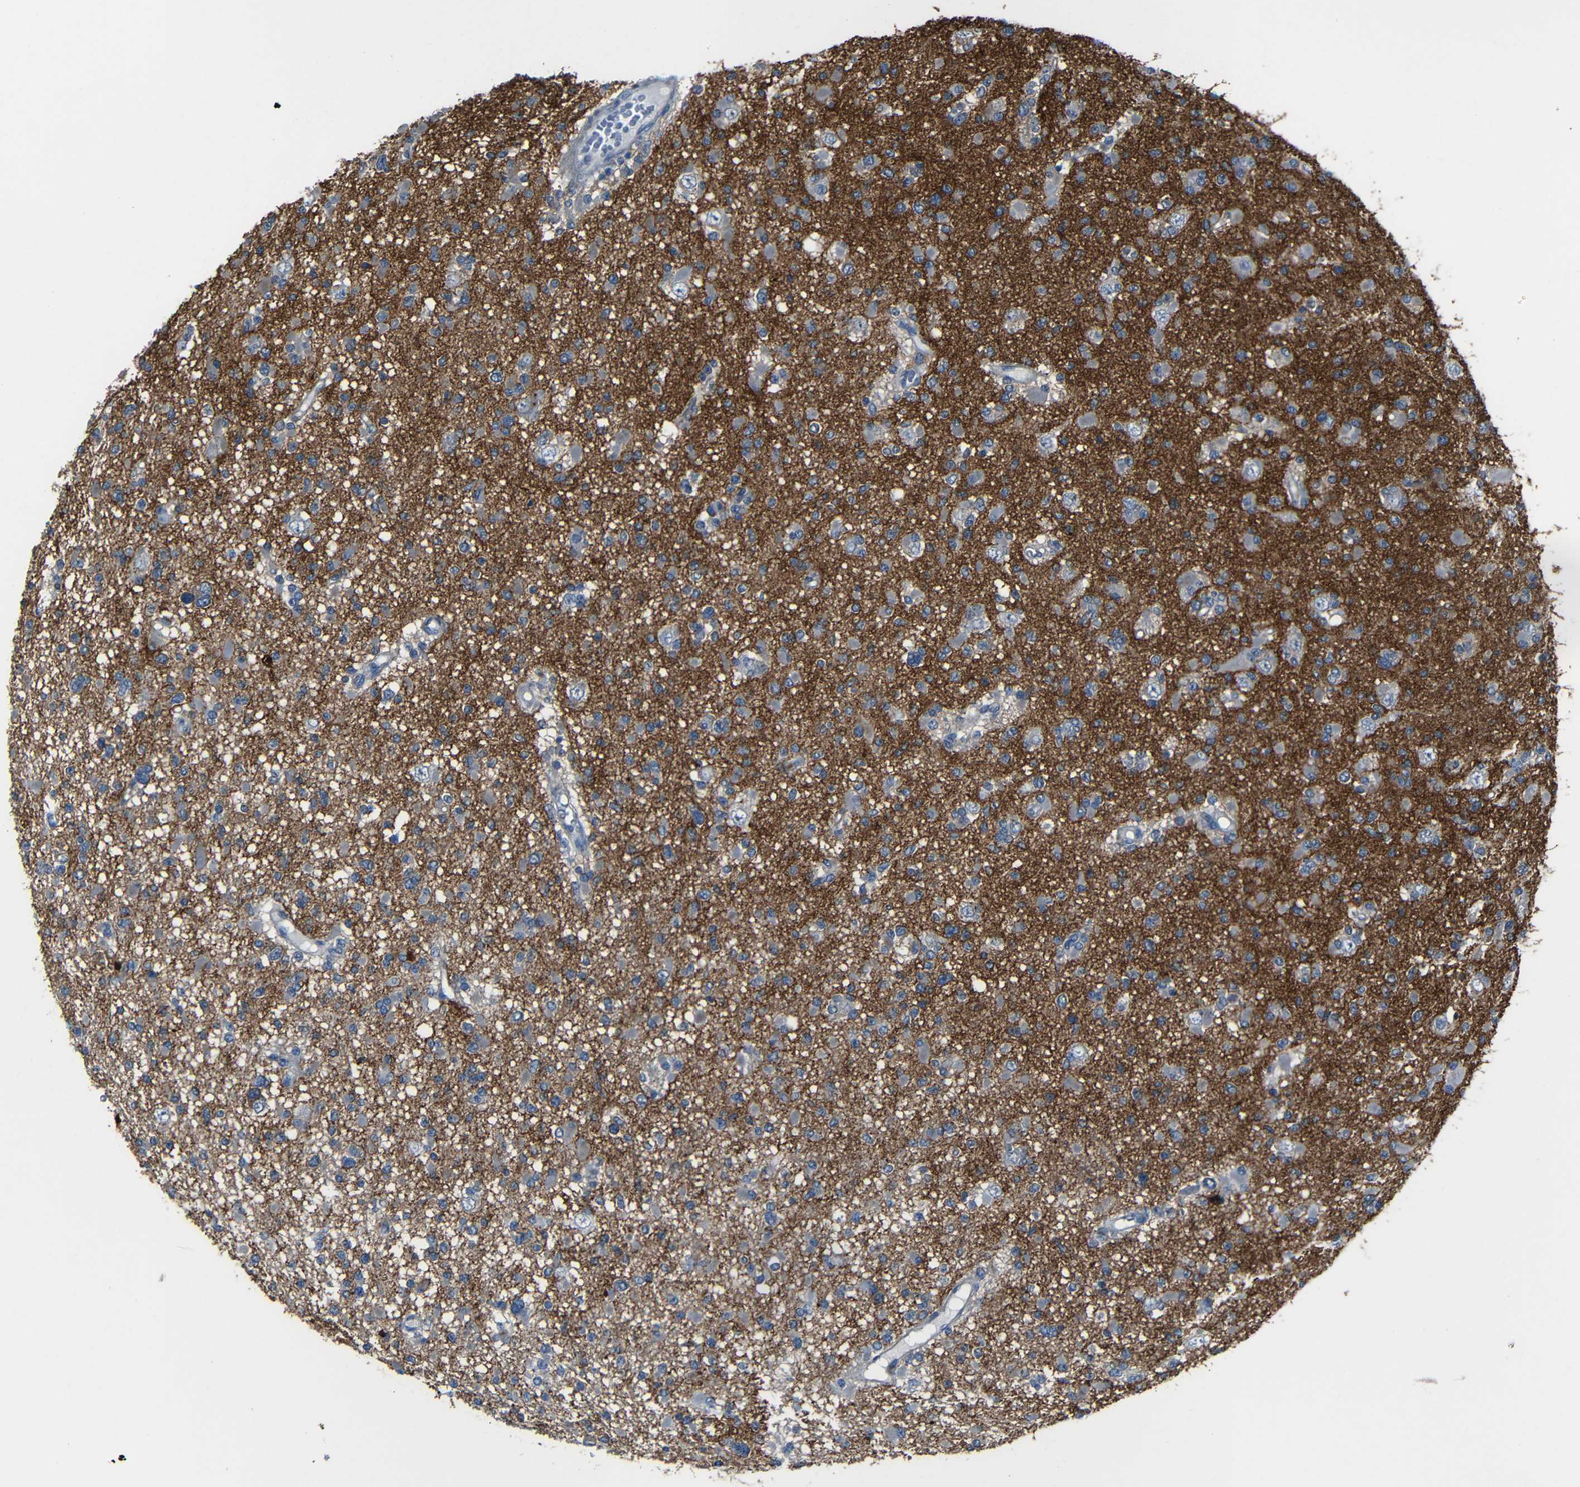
{"staining": {"intensity": "negative", "quantity": "none", "location": "none"}, "tissue": "glioma", "cell_type": "Tumor cells", "image_type": "cancer", "snomed": [{"axis": "morphology", "description": "Glioma, malignant, Low grade"}, {"axis": "topography", "description": "Brain"}], "caption": "A high-resolution micrograph shows immunohistochemistry (IHC) staining of malignant low-grade glioma, which reveals no significant positivity in tumor cells.", "gene": "DNAJC5", "patient": {"sex": "female", "age": 22}}